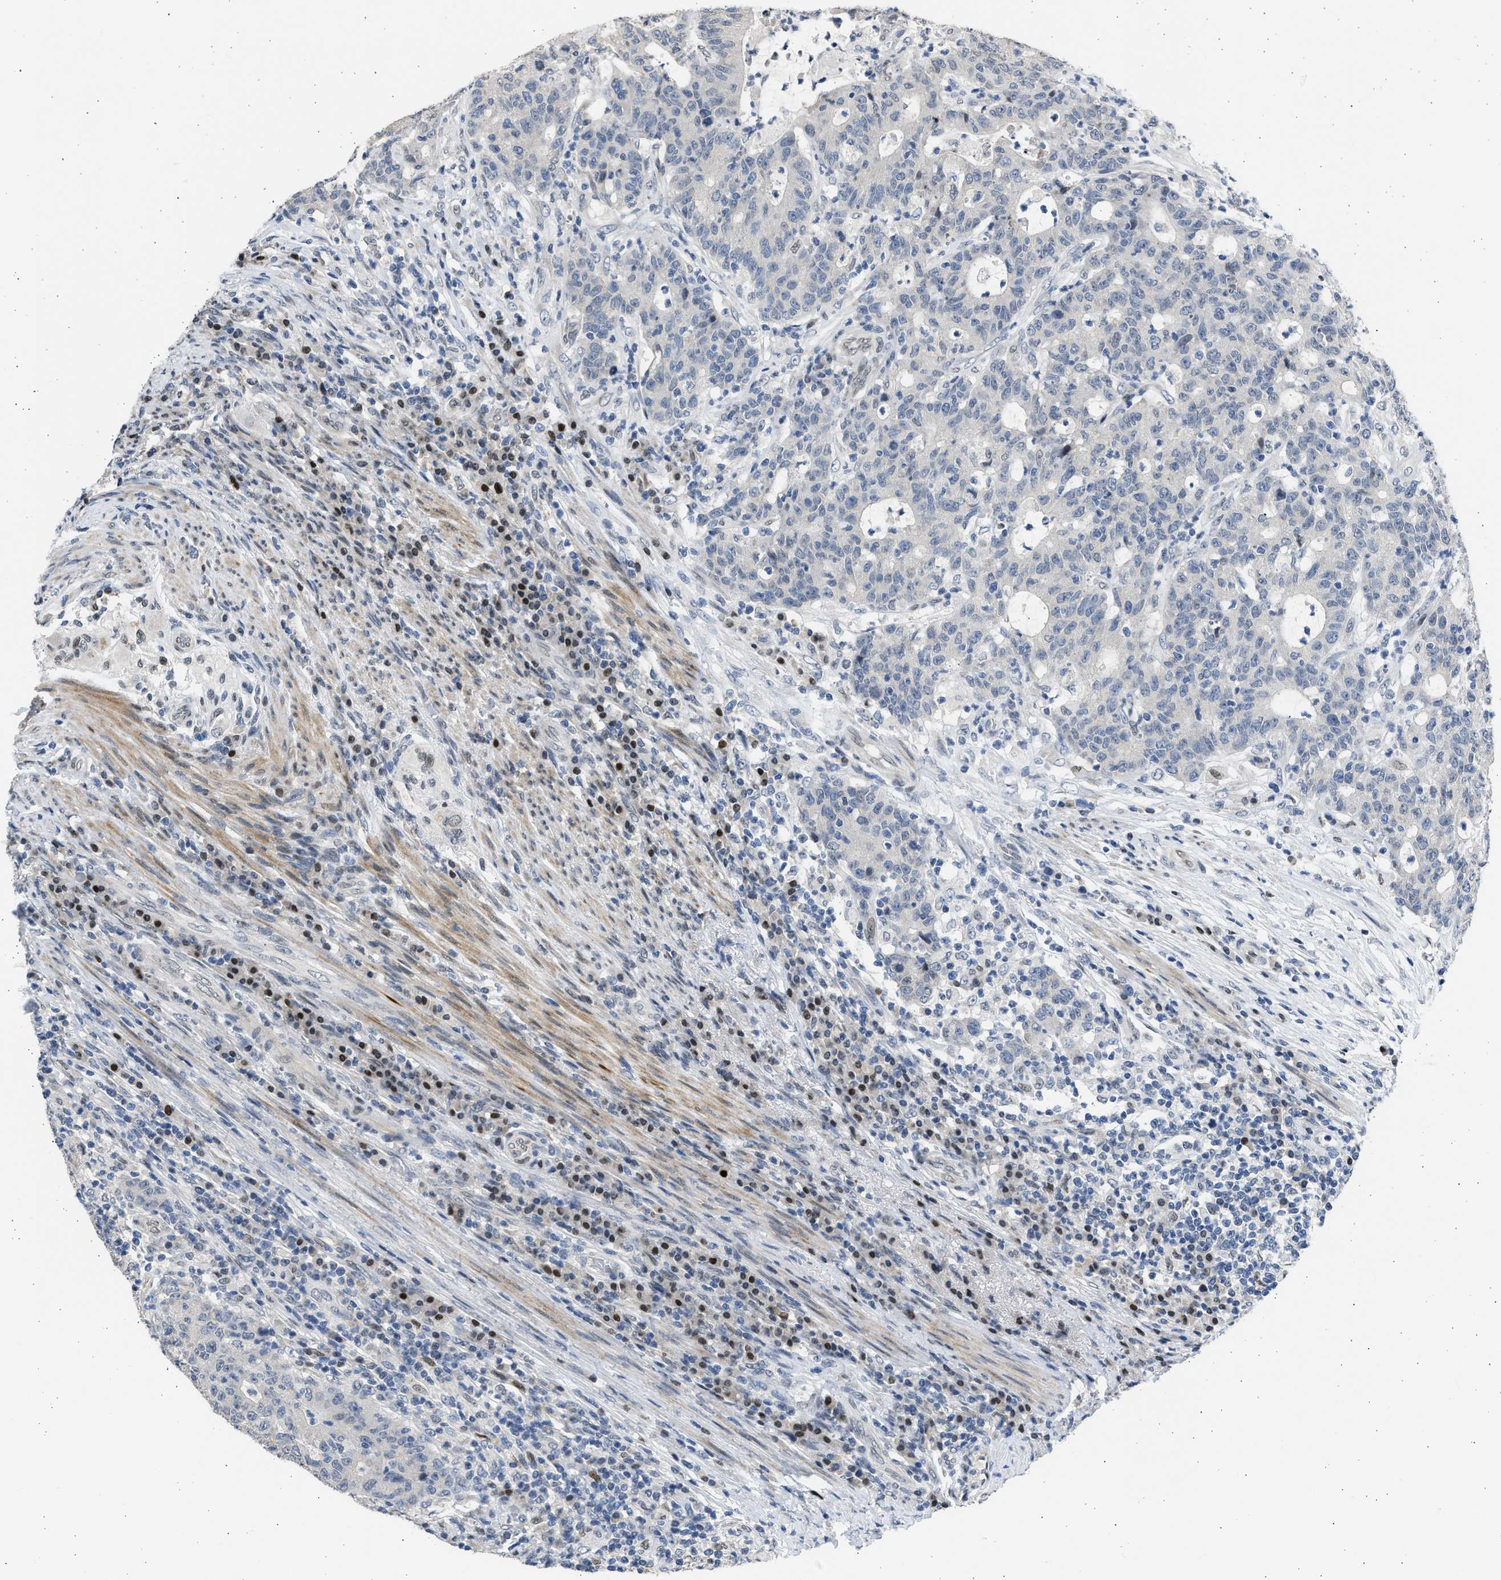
{"staining": {"intensity": "negative", "quantity": "none", "location": "none"}, "tissue": "colorectal cancer", "cell_type": "Tumor cells", "image_type": "cancer", "snomed": [{"axis": "morphology", "description": "Normal tissue, NOS"}, {"axis": "morphology", "description": "Adenocarcinoma, NOS"}, {"axis": "topography", "description": "Colon"}], "caption": "Colorectal cancer (adenocarcinoma) was stained to show a protein in brown. There is no significant positivity in tumor cells. (Brightfield microscopy of DAB immunohistochemistry (IHC) at high magnification).", "gene": "HMGN3", "patient": {"sex": "female", "age": 75}}